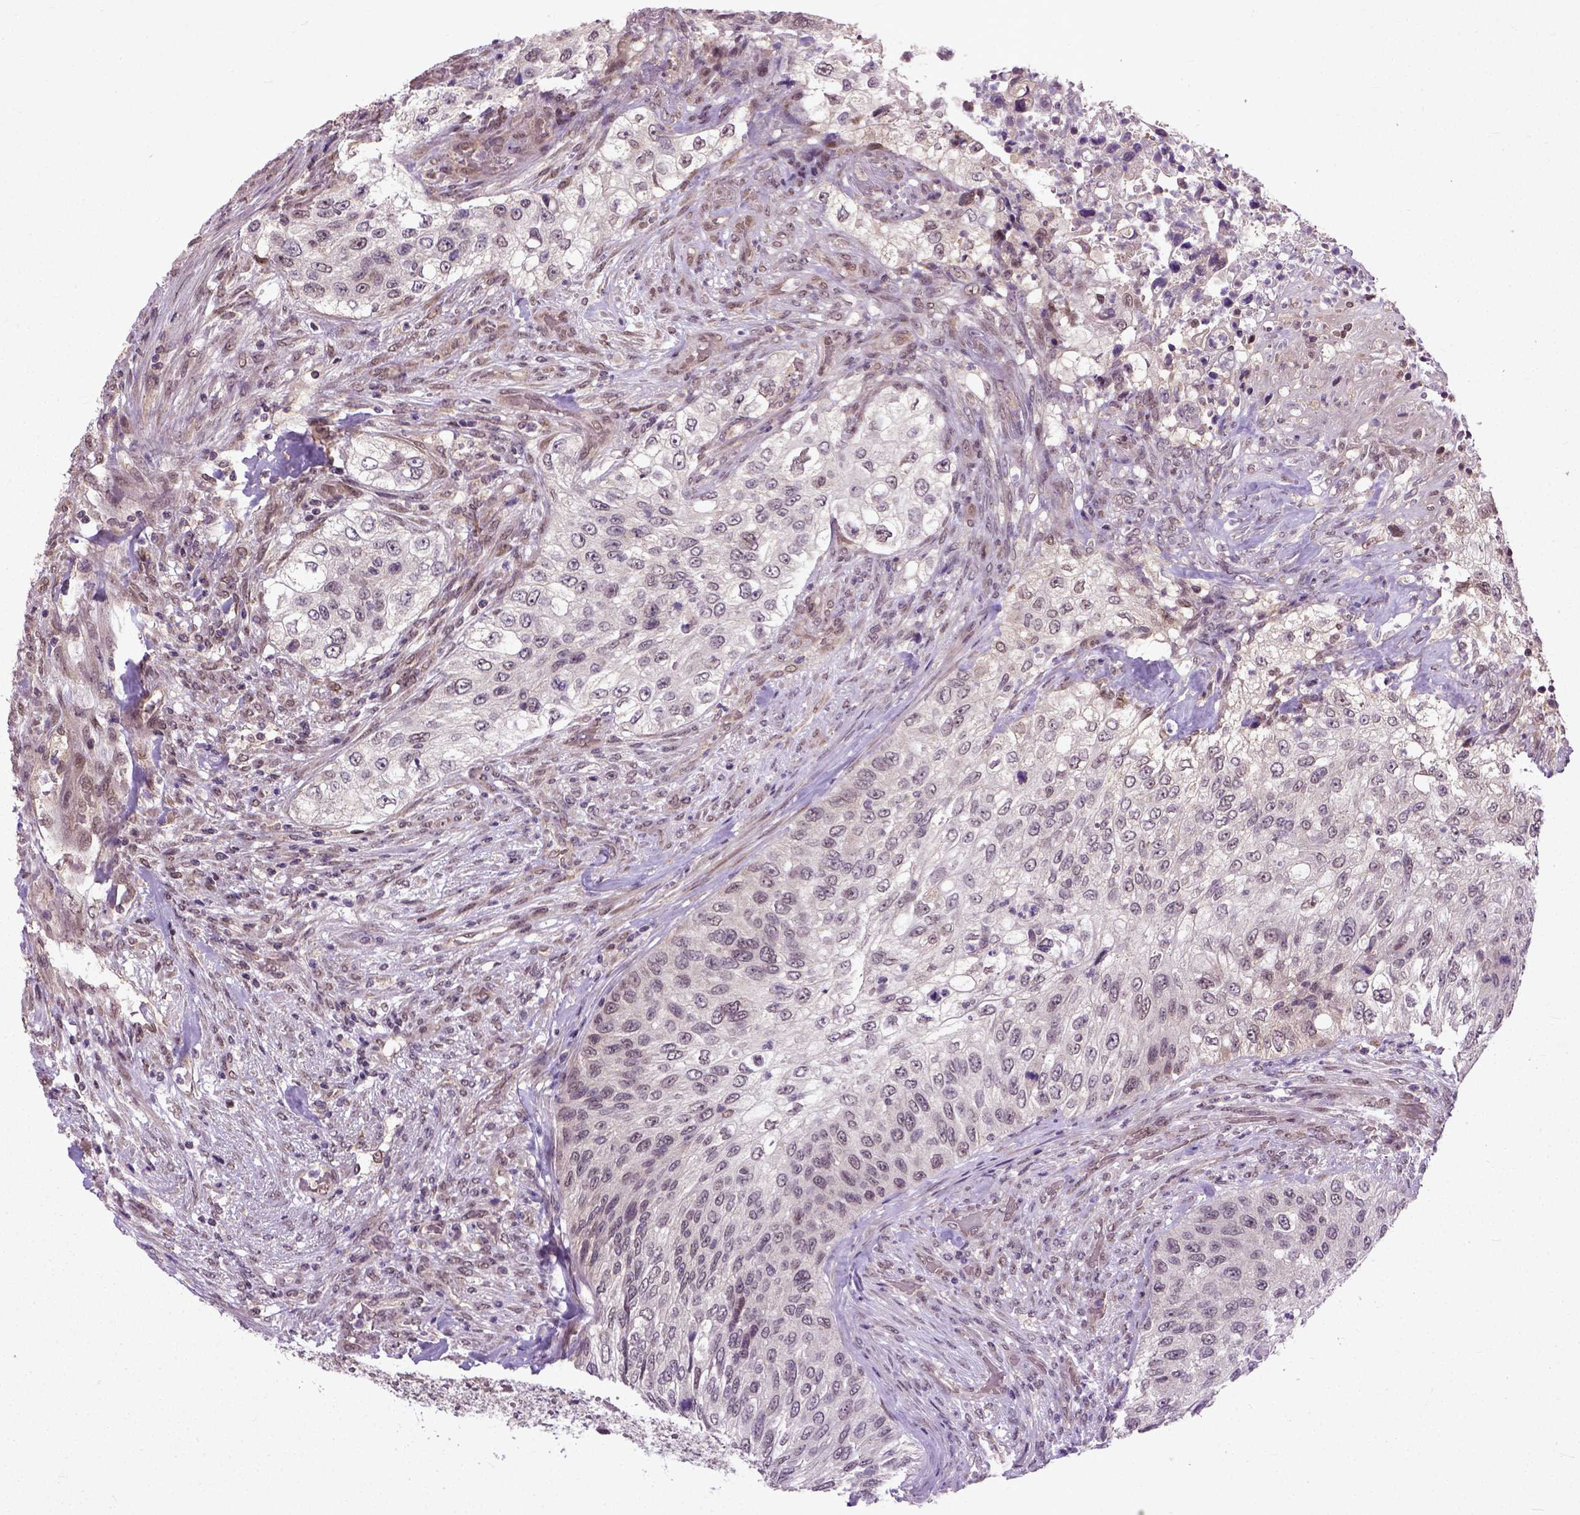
{"staining": {"intensity": "negative", "quantity": "none", "location": "none"}, "tissue": "urothelial cancer", "cell_type": "Tumor cells", "image_type": "cancer", "snomed": [{"axis": "morphology", "description": "Urothelial carcinoma, High grade"}, {"axis": "topography", "description": "Urinary bladder"}], "caption": "Urothelial carcinoma (high-grade) stained for a protein using IHC displays no staining tumor cells.", "gene": "UBA3", "patient": {"sex": "female", "age": 60}}